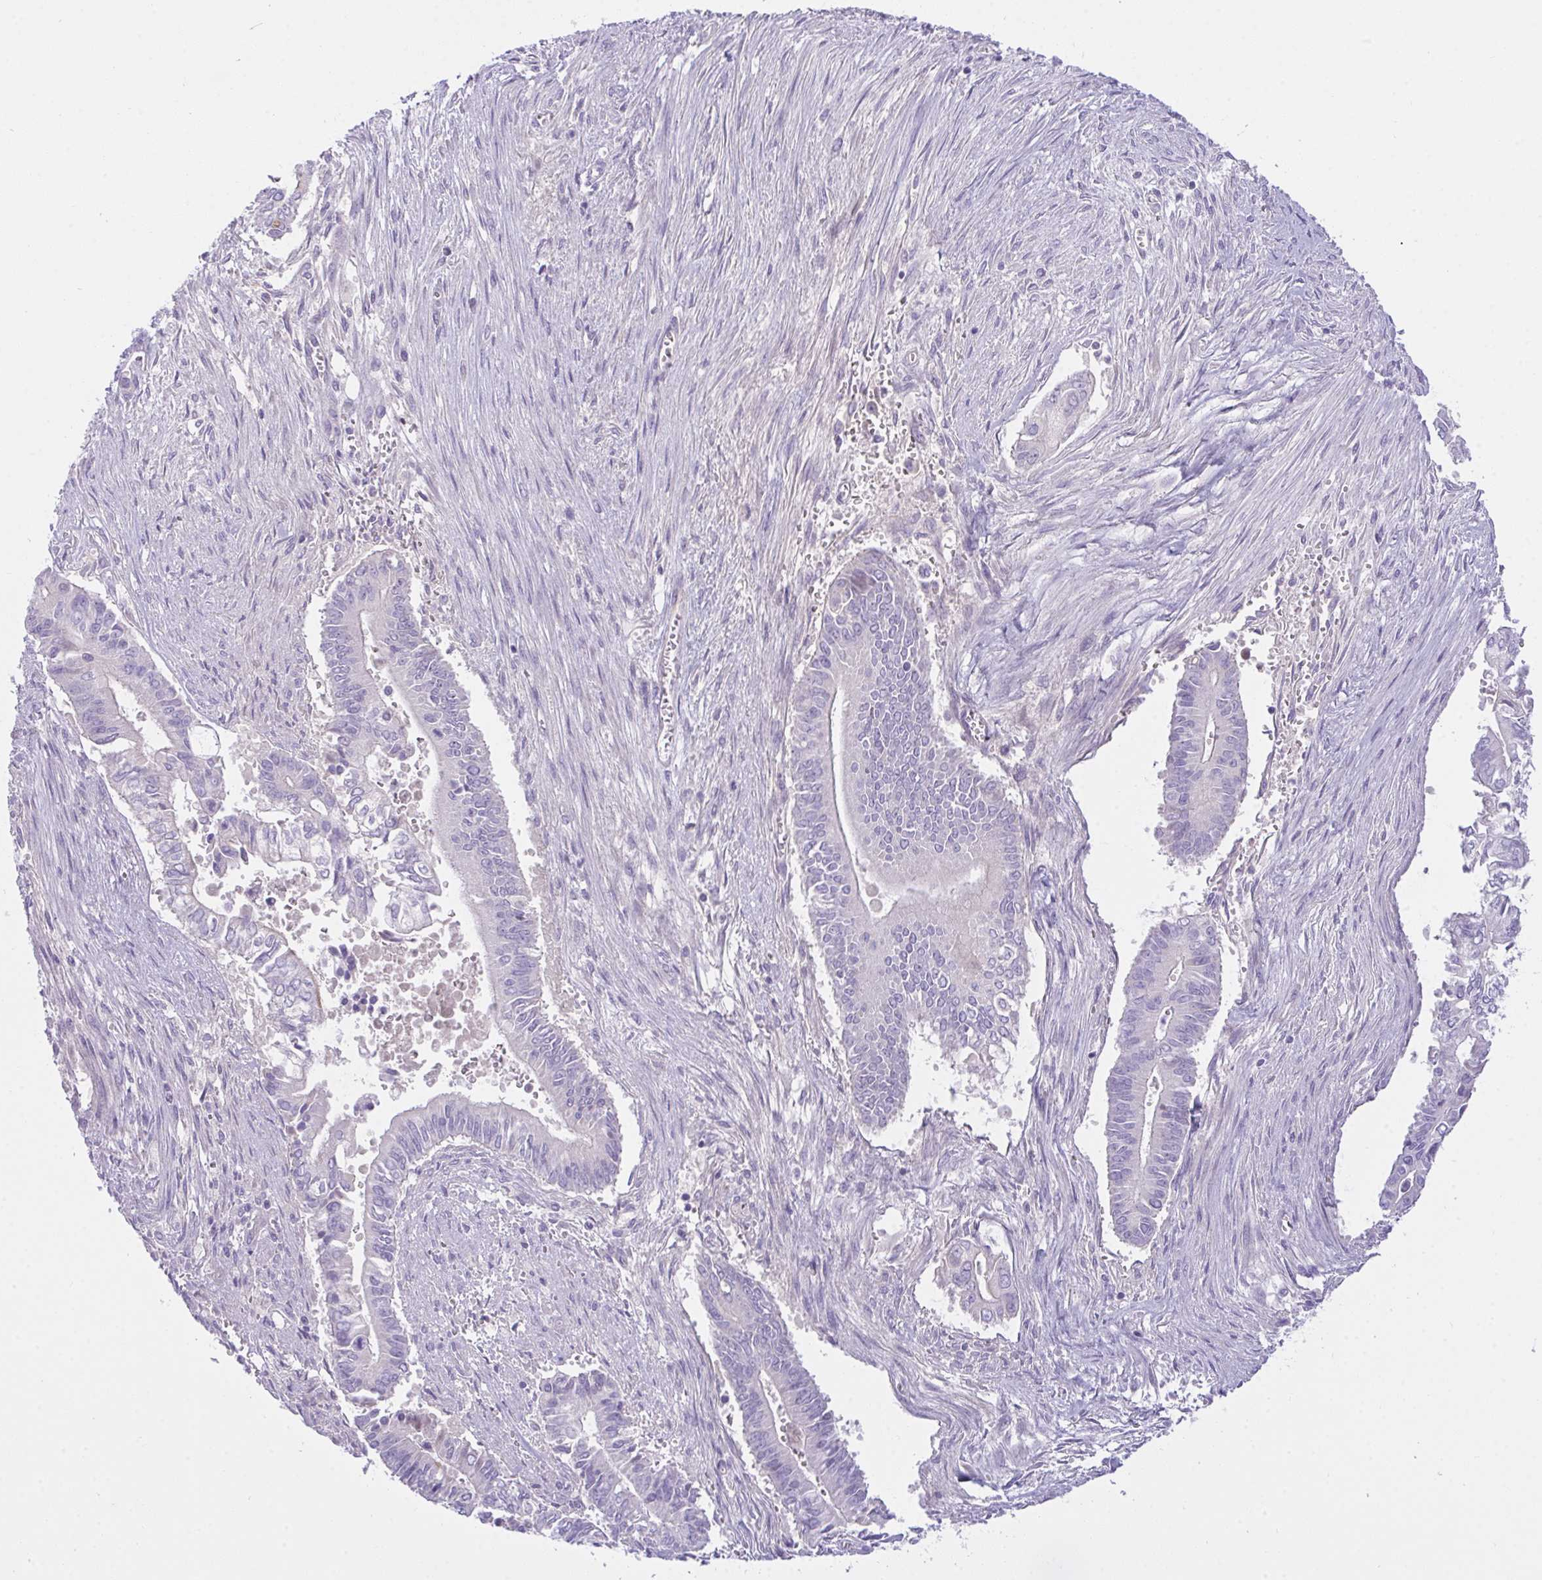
{"staining": {"intensity": "negative", "quantity": "none", "location": "none"}, "tissue": "pancreatic cancer", "cell_type": "Tumor cells", "image_type": "cancer", "snomed": [{"axis": "morphology", "description": "Adenocarcinoma, NOS"}, {"axis": "topography", "description": "Pancreas"}], "caption": "Adenocarcinoma (pancreatic) was stained to show a protein in brown. There is no significant positivity in tumor cells.", "gene": "SEMA6B", "patient": {"sex": "male", "age": 68}}